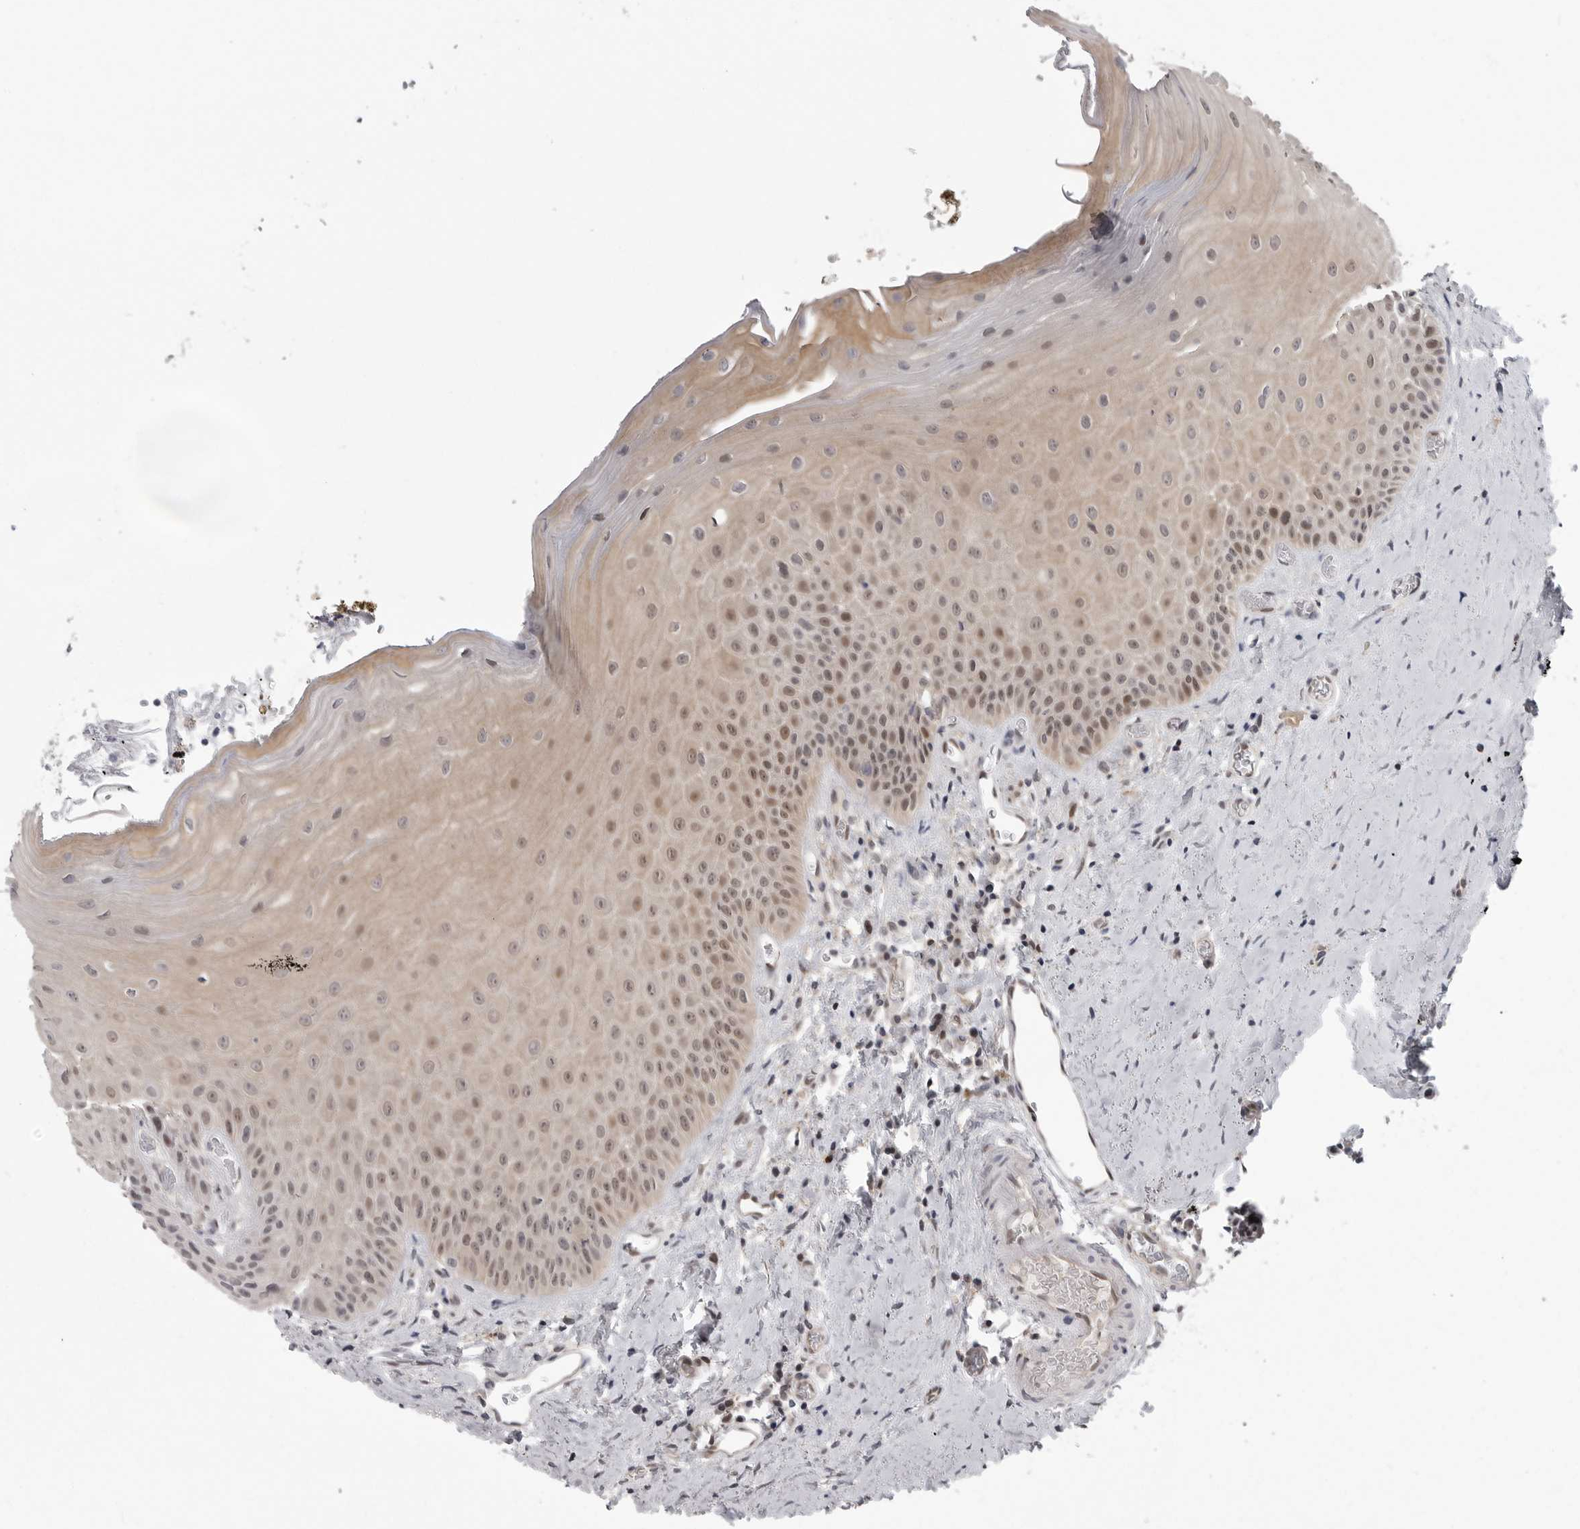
{"staining": {"intensity": "weak", "quantity": "25%-75%", "location": "cytoplasmic/membranous,nuclear"}, "tissue": "oral mucosa", "cell_type": "Squamous epithelial cells", "image_type": "normal", "snomed": [{"axis": "morphology", "description": "Normal tissue, NOS"}, {"axis": "topography", "description": "Oral tissue"}], "caption": "Immunohistochemistry (IHC) staining of unremarkable oral mucosa, which exhibits low levels of weak cytoplasmic/membranous,nuclear positivity in approximately 25%-75% of squamous epithelial cells indicating weak cytoplasmic/membranous,nuclear protein expression. The staining was performed using DAB (brown) for protein detection and nuclei were counterstained in hematoxylin (blue).", "gene": "PNPO", "patient": {"sex": "male", "age": 66}}